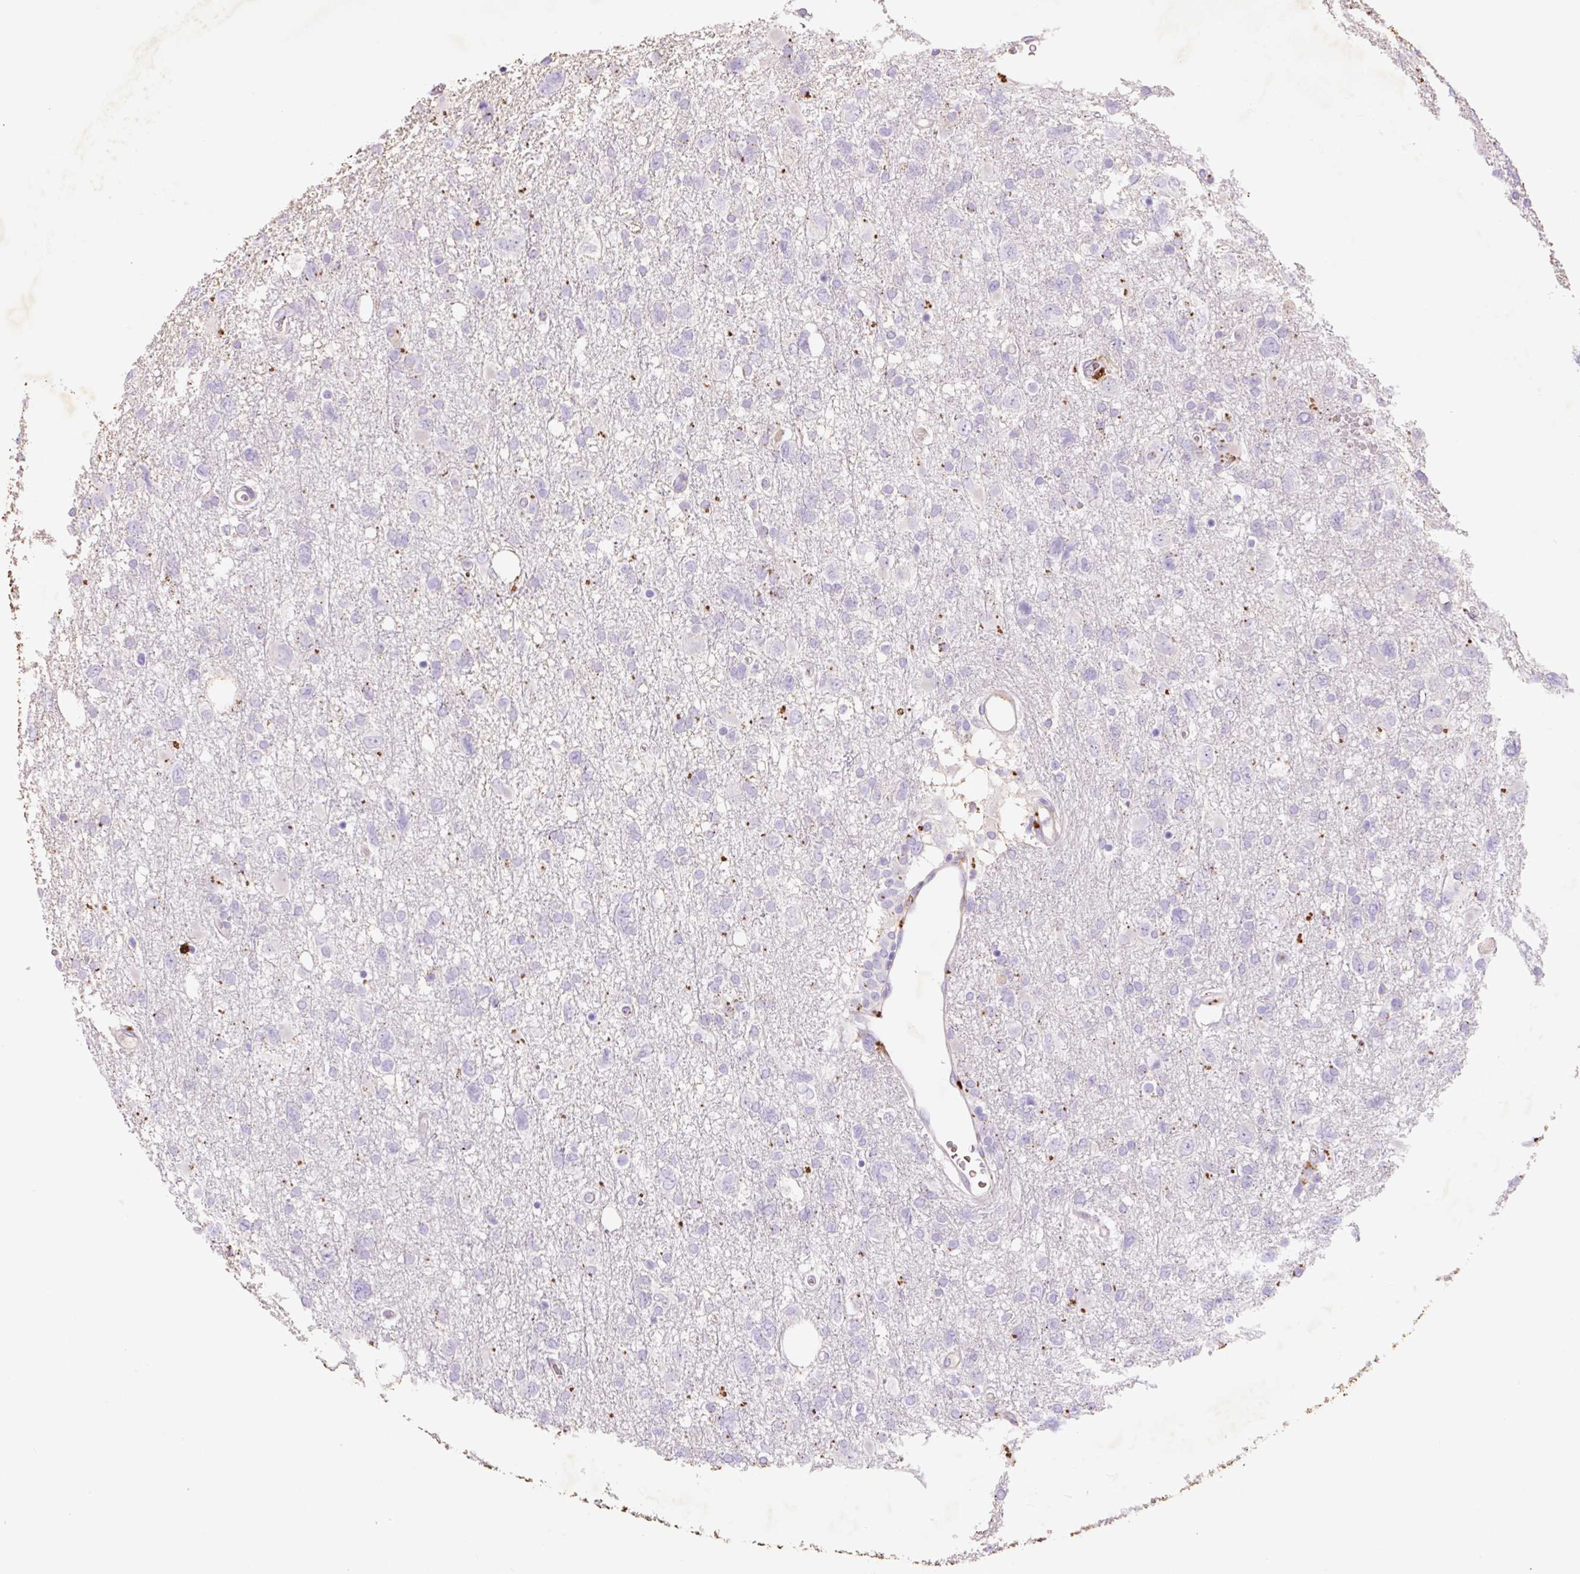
{"staining": {"intensity": "negative", "quantity": "none", "location": "none"}, "tissue": "glioma", "cell_type": "Tumor cells", "image_type": "cancer", "snomed": [{"axis": "morphology", "description": "Glioma, malignant, High grade"}, {"axis": "topography", "description": "Brain"}], "caption": "Micrograph shows no significant protein expression in tumor cells of malignant glioma (high-grade).", "gene": "HEXA", "patient": {"sex": "male", "age": 61}}